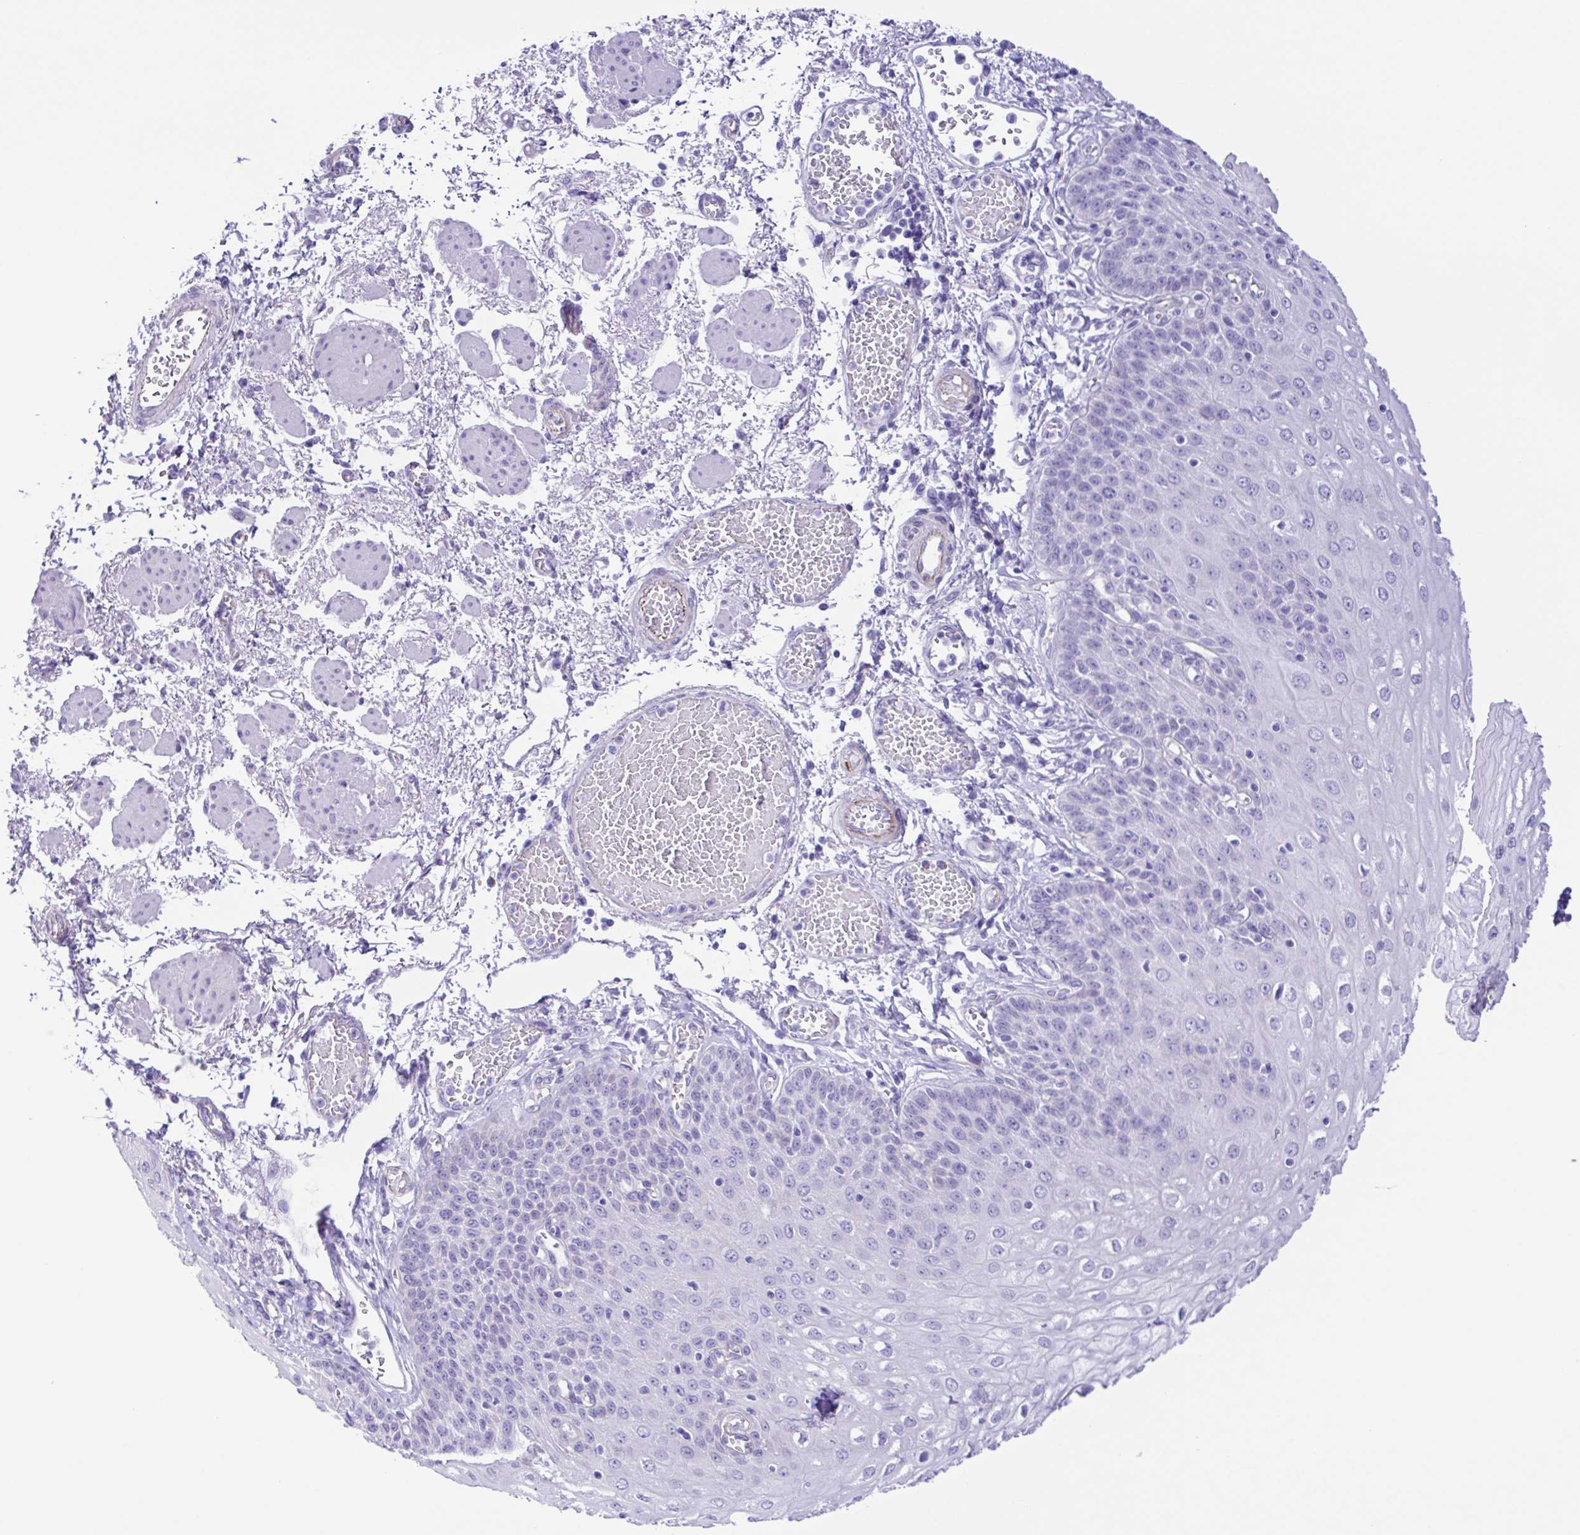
{"staining": {"intensity": "negative", "quantity": "none", "location": "none"}, "tissue": "esophagus", "cell_type": "Squamous epithelial cells", "image_type": "normal", "snomed": [{"axis": "morphology", "description": "Normal tissue, NOS"}, {"axis": "morphology", "description": "Adenocarcinoma, NOS"}, {"axis": "topography", "description": "Esophagus"}], "caption": "A photomicrograph of esophagus stained for a protein reveals no brown staining in squamous epithelial cells.", "gene": "CYP11A1", "patient": {"sex": "male", "age": 81}}